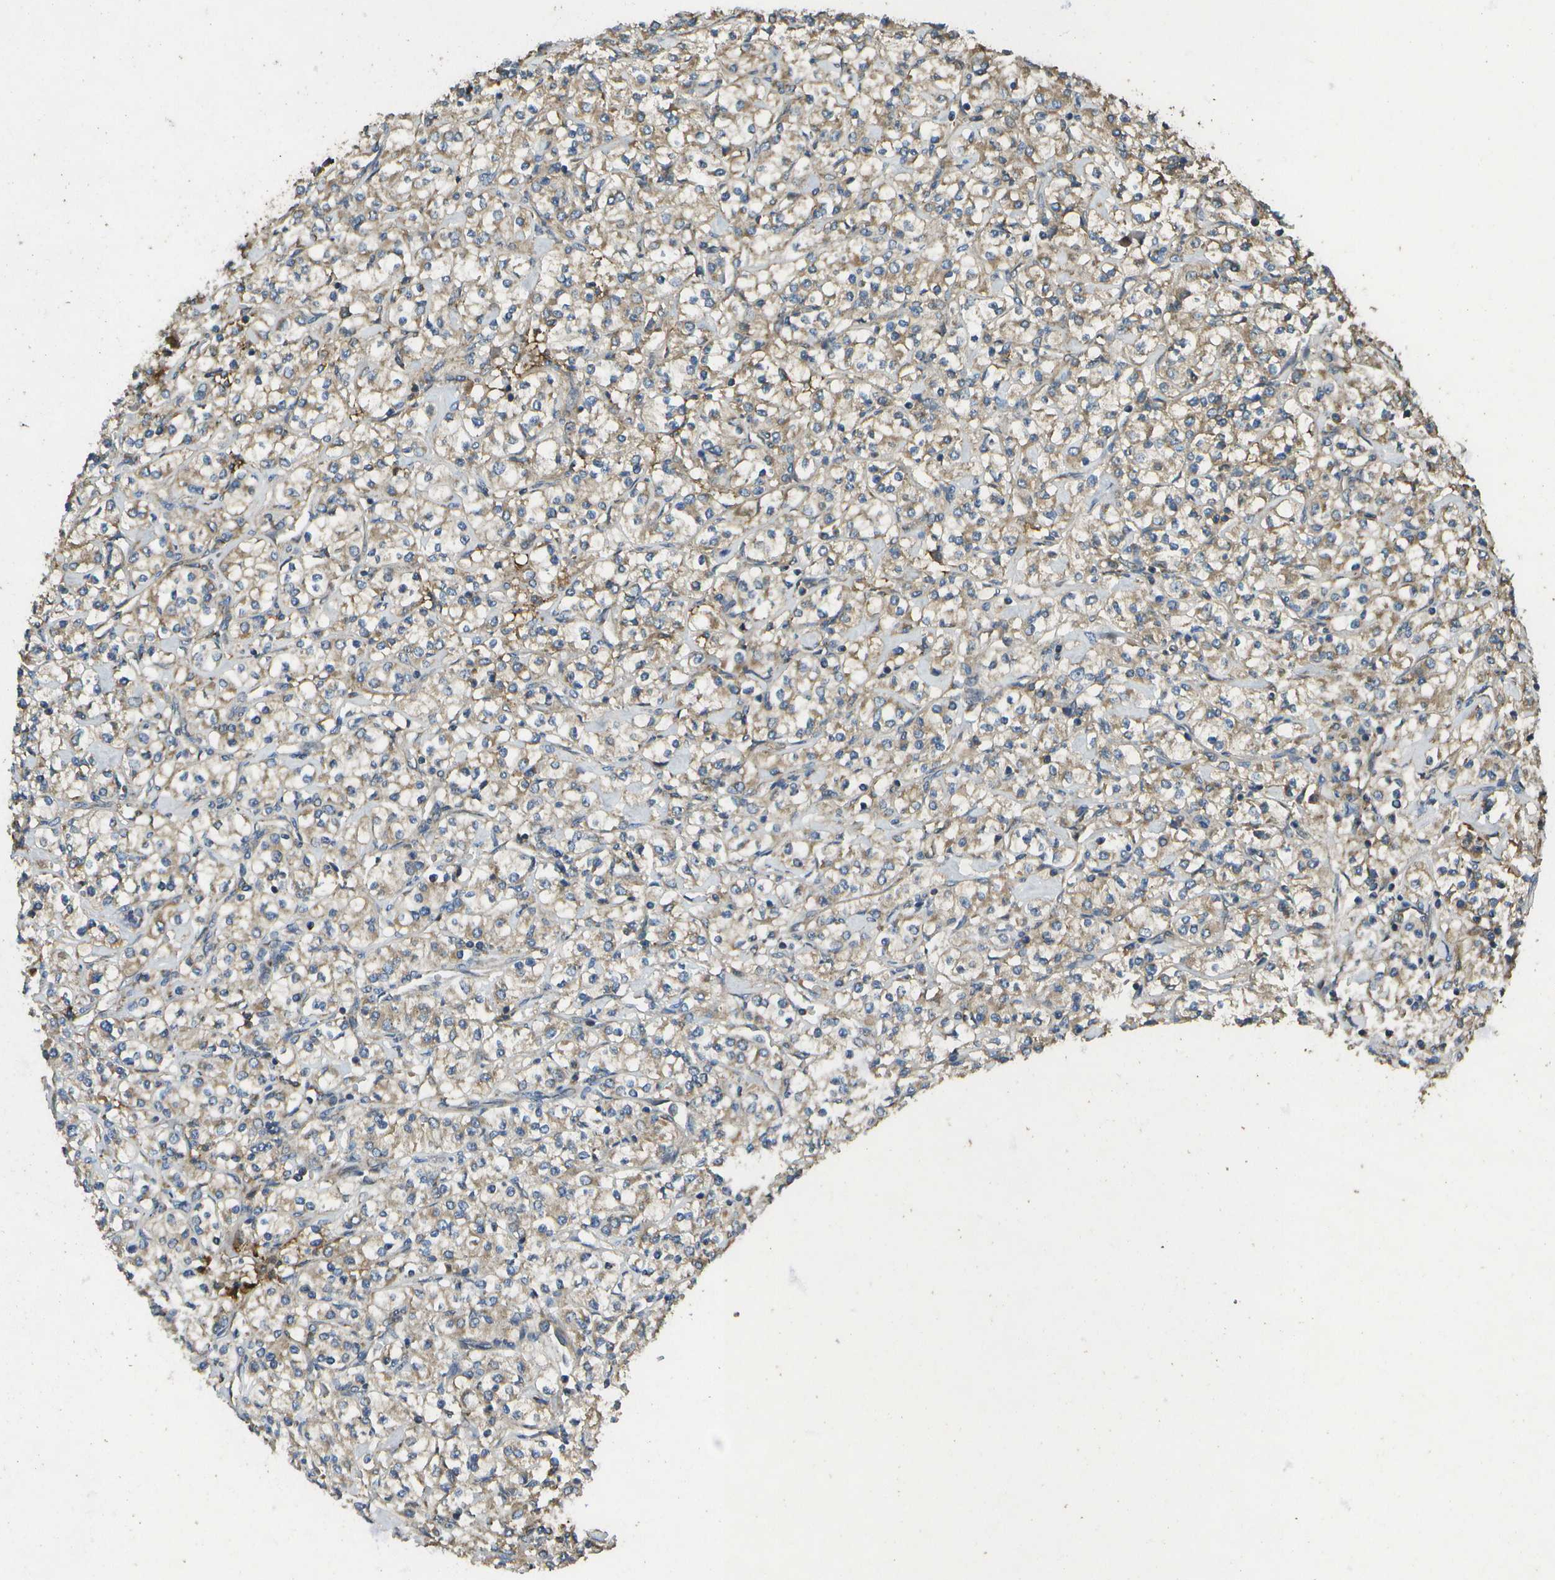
{"staining": {"intensity": "weak", "quantity": ">75%", "location": "cytoplasmic/membranous"}, "tissue": "renal cancer", "cell_type": "Tumor cells", "image_type": "cancer", "snomed": [{"axis": "morphology", "description": "Adenocarcinoma, NOS"}, {"axis": "topography", "description": "Kidney"}], "caption": "About >75% of tumor cells in adenocarcinoma (renal) reveal weak cytoplasmic/membranous protein staining as visualized by brown immunohistochemical staining.", "gene": "HFE", "patient": {"sex": "male", "age": 77}}